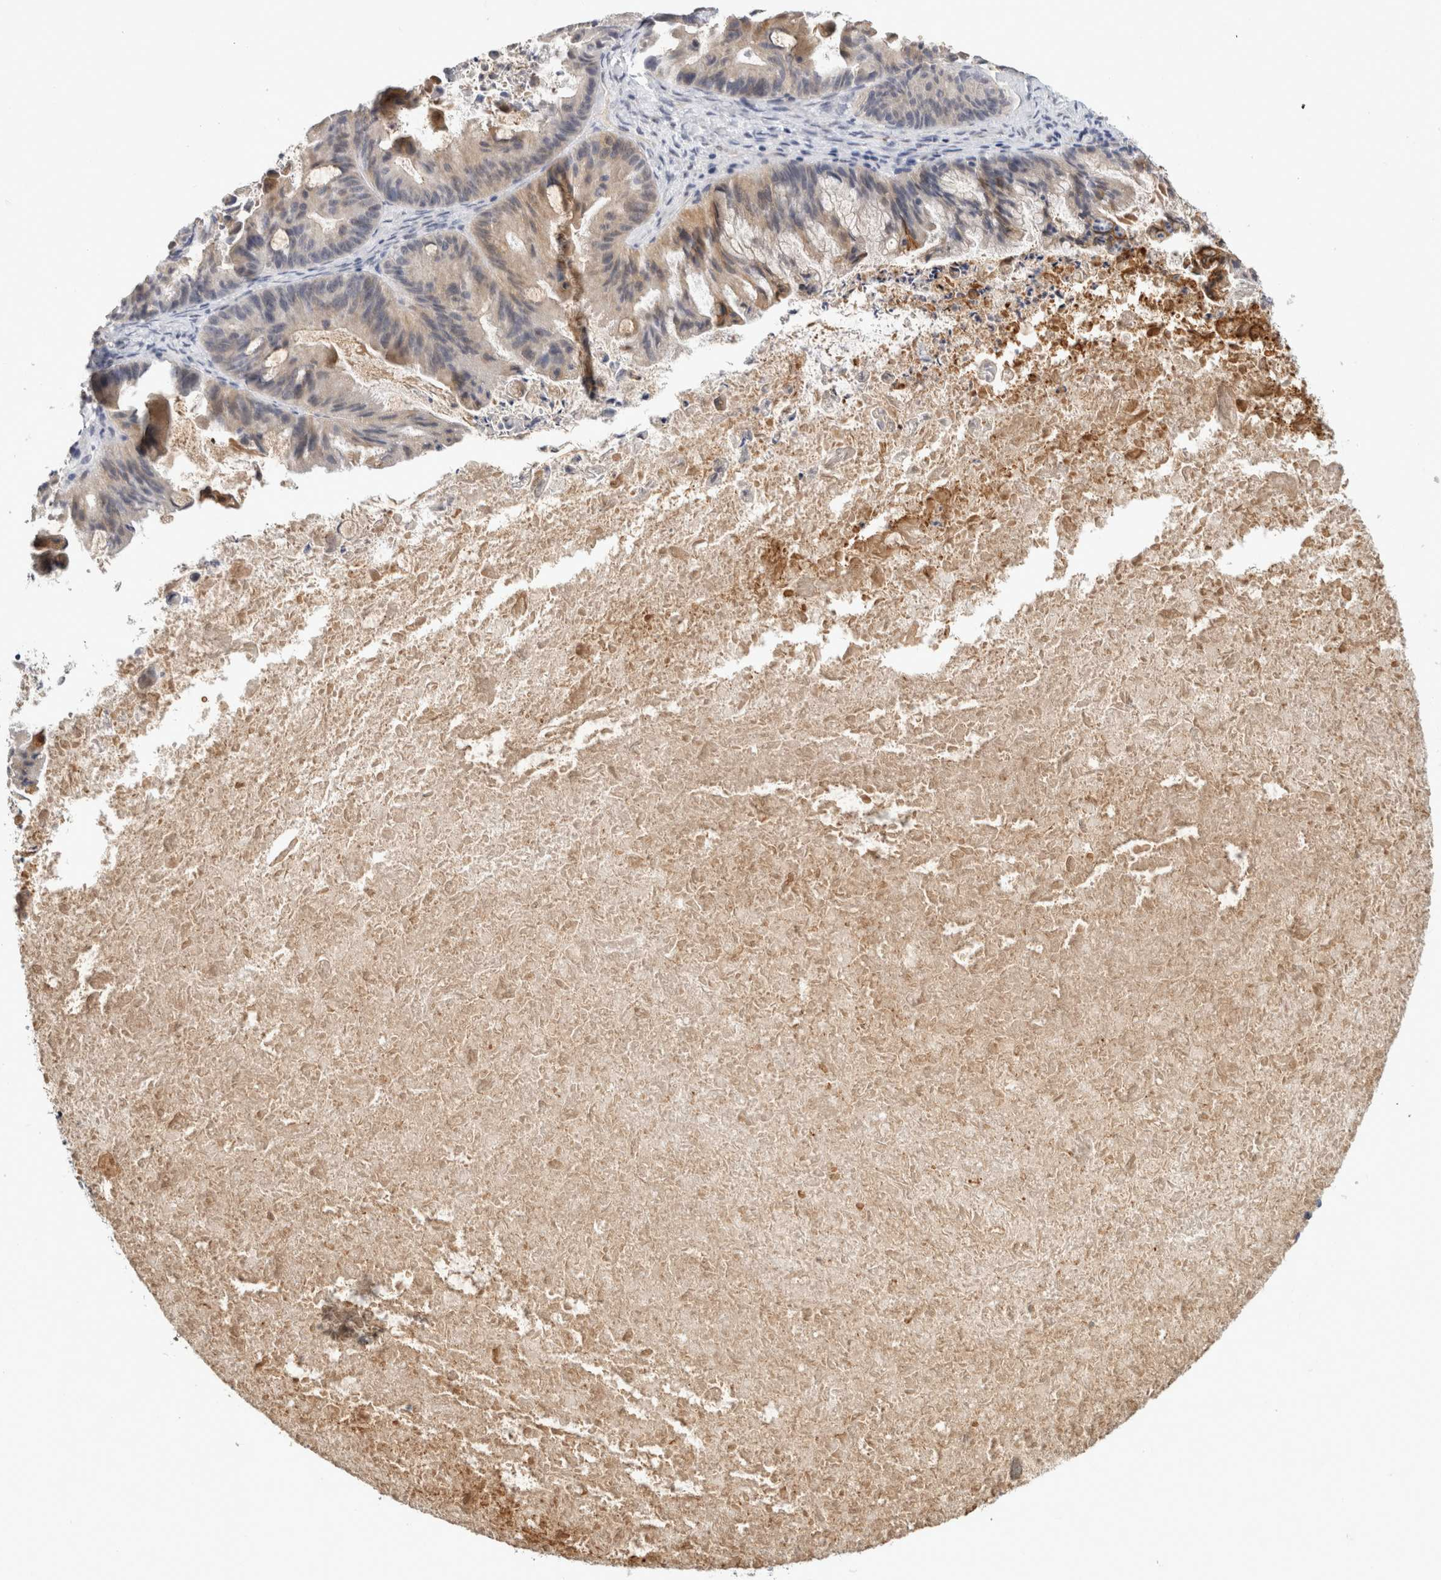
{"staining": {"intensity": "weak", "quantity": "<25%", "location": "cytoplasmic/membranous"}, "tissue": "ovarian cancer", "cell_type": "Tumor cells", "image_type": "cancer", "snomed": [{"axis": "morphology", "description": "Cystadenocarcinoma, mucinous, NOS"}, {"axis": "topography", "description": "Ovary"}], "caption": "Photomicrograph shows no protein expression in tumor cells of mucinous cystadenocarcinoma (ovarian) tissue. (Immunohistochemistry (ihc), brightfield microscopy, high magnification).", "gene": "APOL2", "patient": {"sex": "female", "age": 37}}